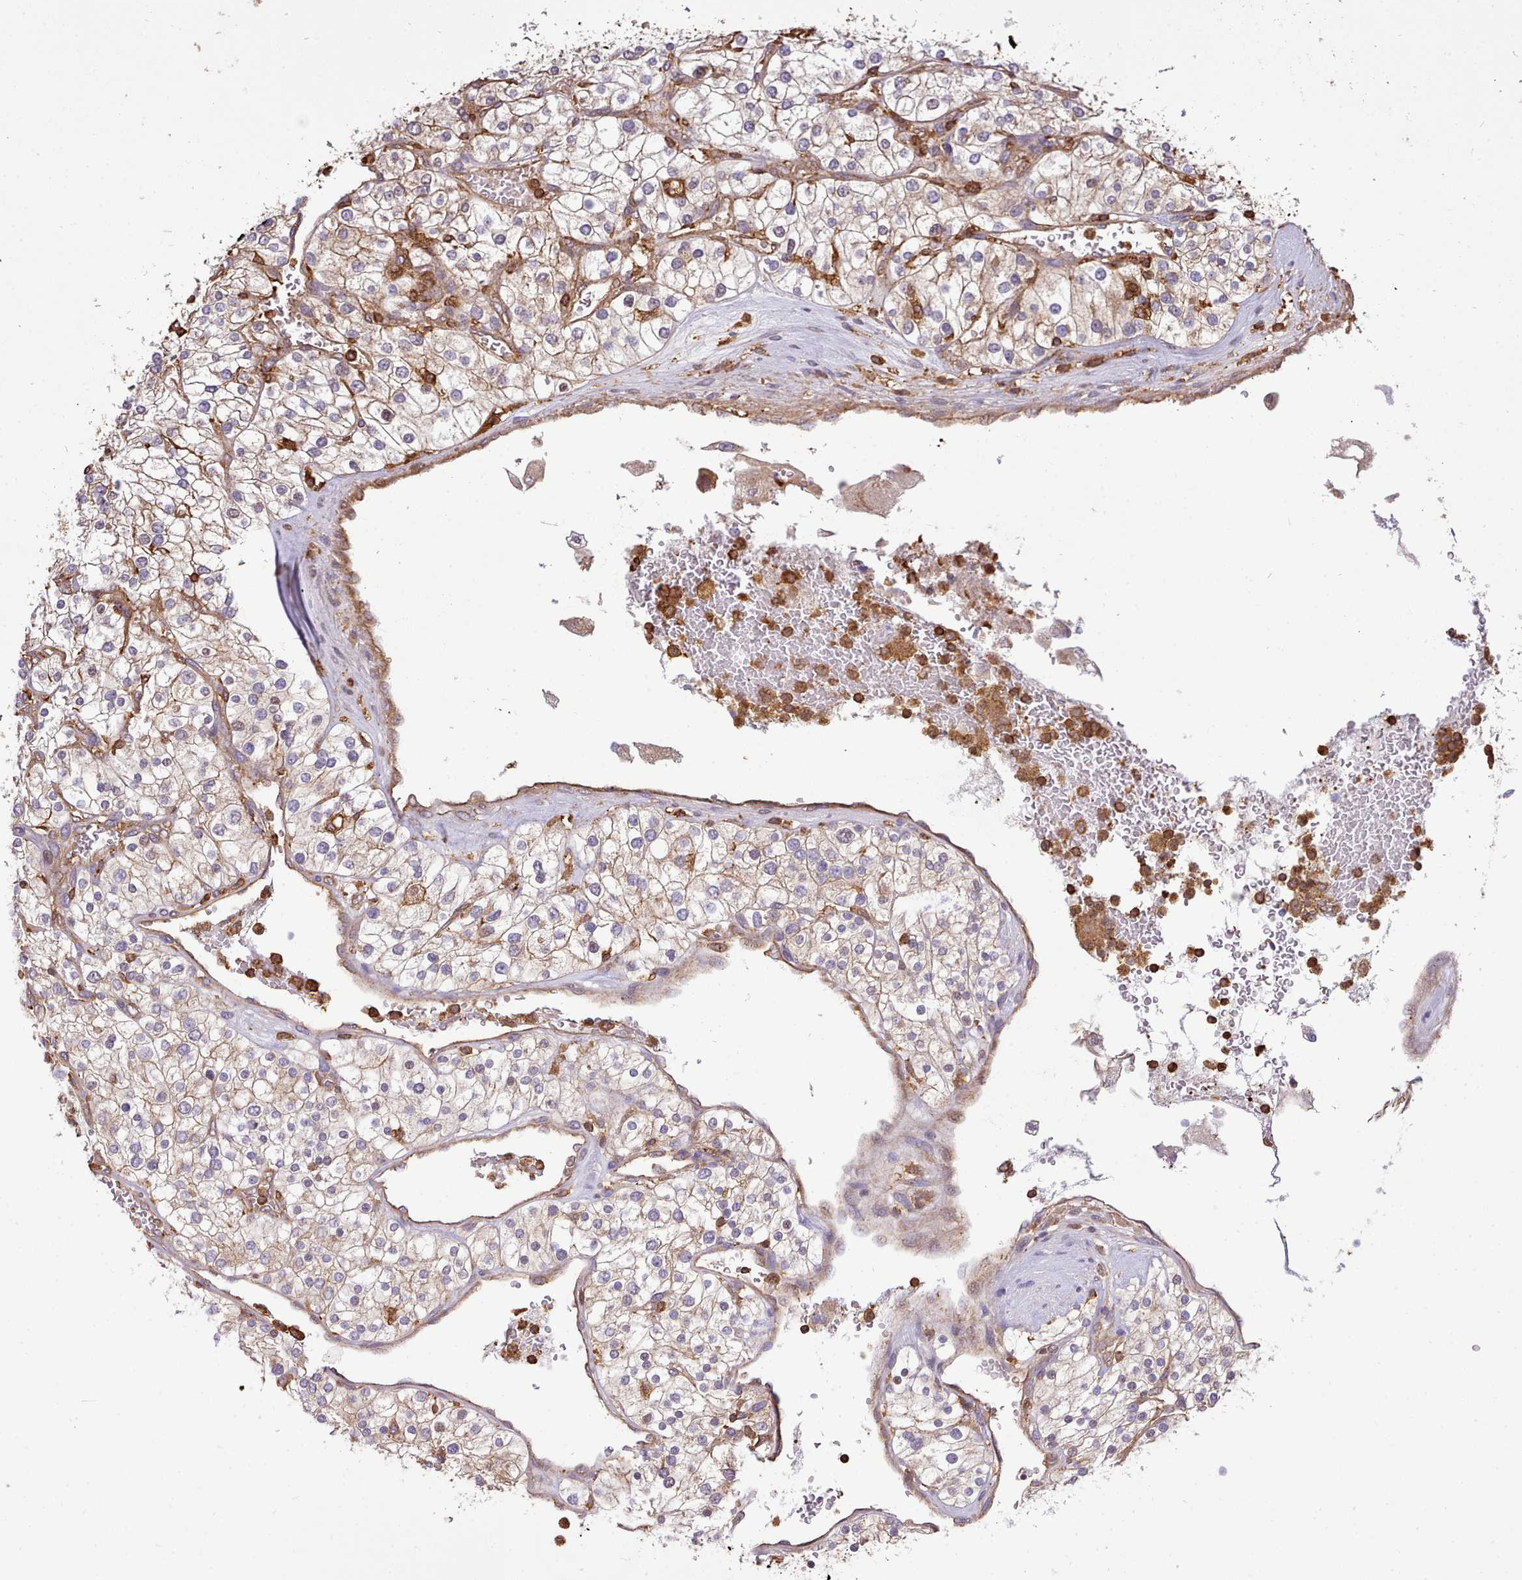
{"staining": {"intensity": "weak", "quantity": "25%-75%", "location": "cytoplasmic/membranous"}, "tissue": "renal cancer", "cell_type": "Tumor cells", "image_type": "cancer", "snomed": [{"axis": "morphology", "description": "Adenocarcinoma, NOS"}, {"axis": "topography", "description": "Kidney"}], "caption": "Immunohistochemical staining of renal cancer reveals weak cytoplasmic/membranous protein positivity in approximately 25%-75% of tumor cells. (Brightfield microscopy of DAB IHC at high magnification).", "gene": "CAPZA1", "patient": {"sex": "male", "age": 80}}